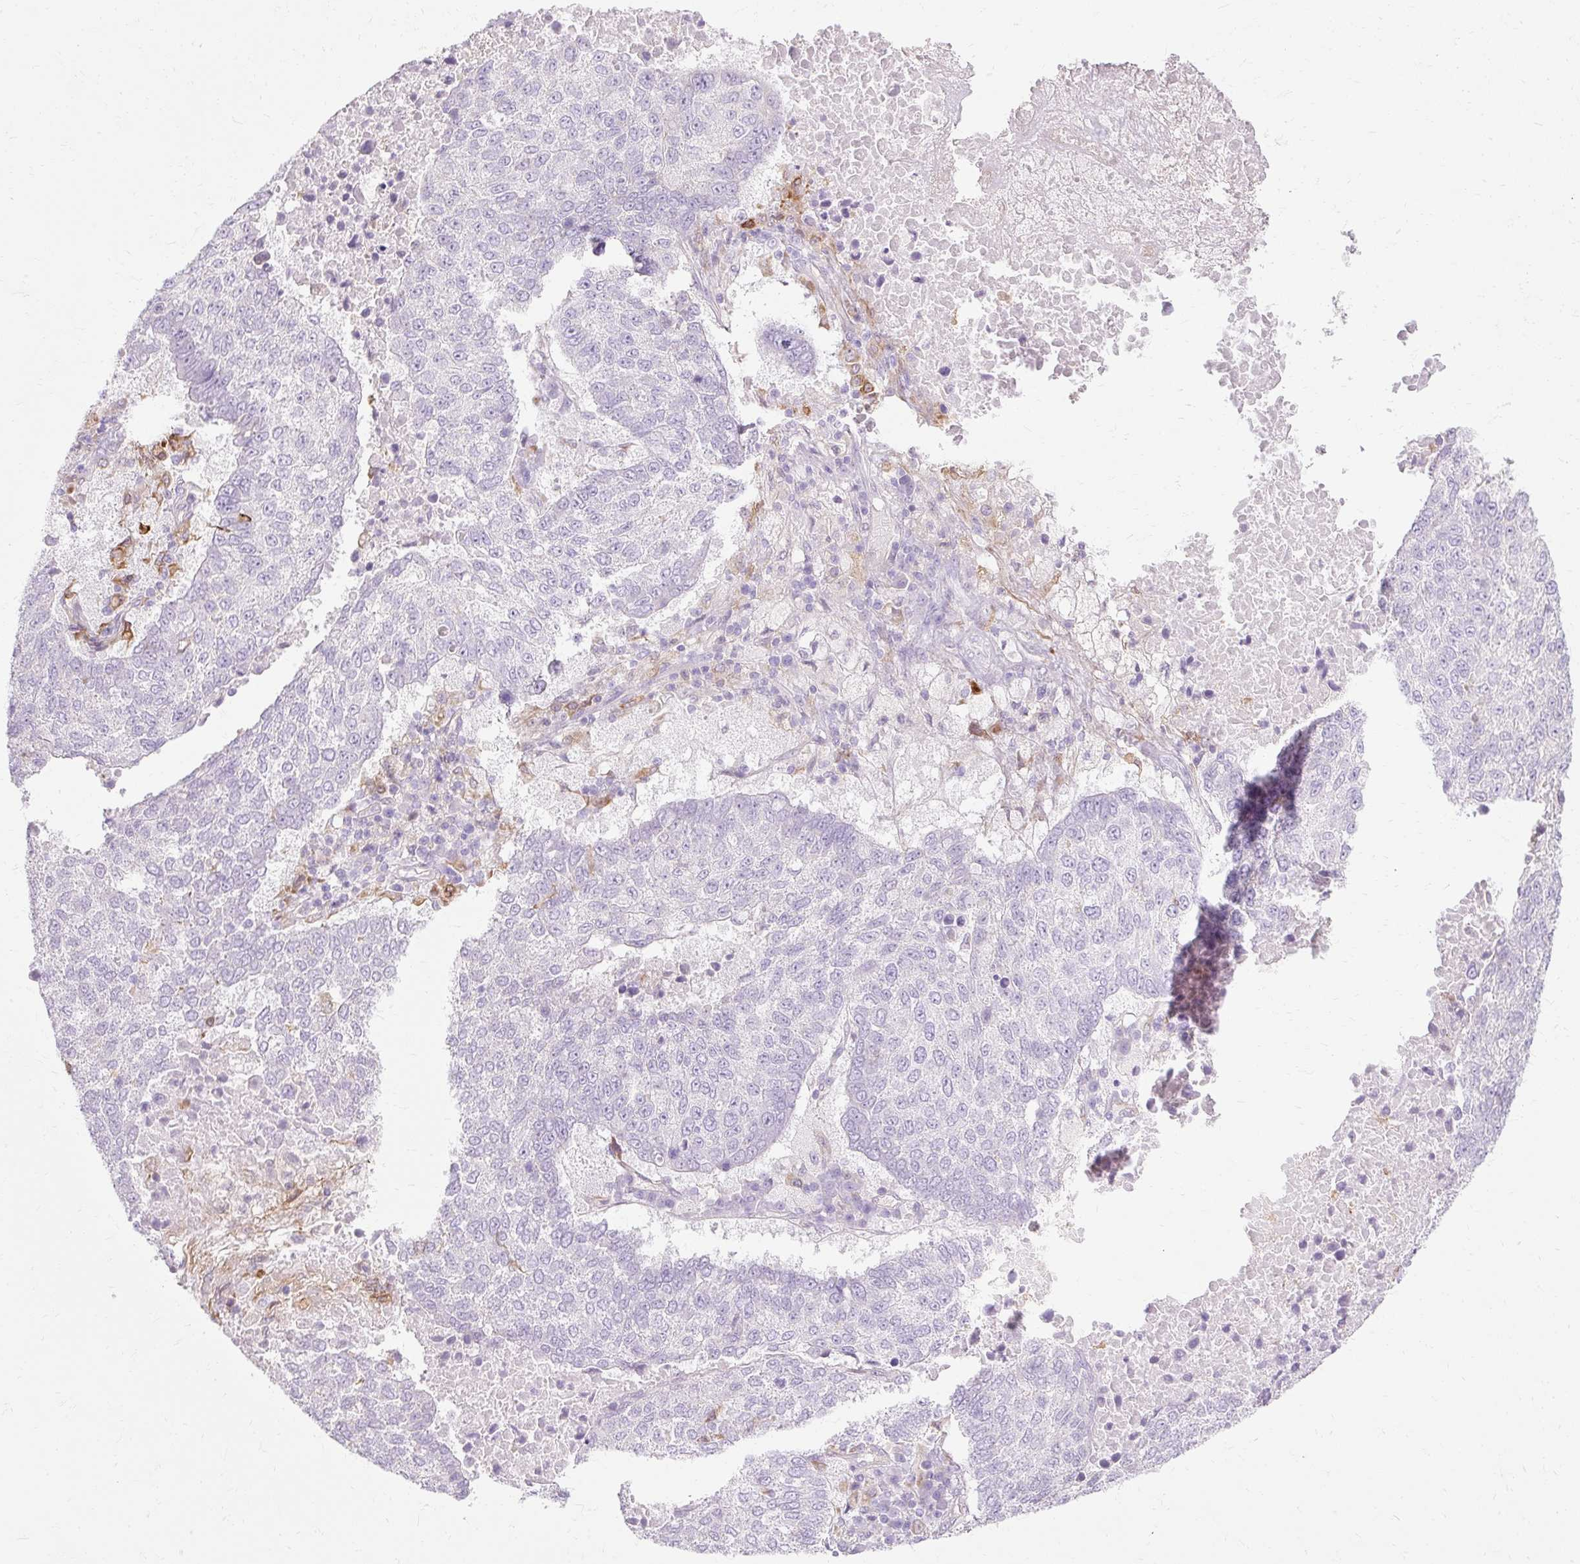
{"staining": {"intensity": "negative", "quantity": "none", "location": "none"}, "tissue": "lung cancer", "cell_type": "Tumor cells", "image_type": "cancer", "snomed": [{"axis": "morphology", "description": "Squamous cell carcinoma, NOS"}, {"axis": "topography", "description": "Lung"}], "caption": "A high-resolution micrograph shows immunohistochemistry staining of lung cancer (squamous cell carcinoma), which shows no significant positivity in tumor cells.", "gene": "HSD11B1", "patient": {"sex": "male", "age": 73}}